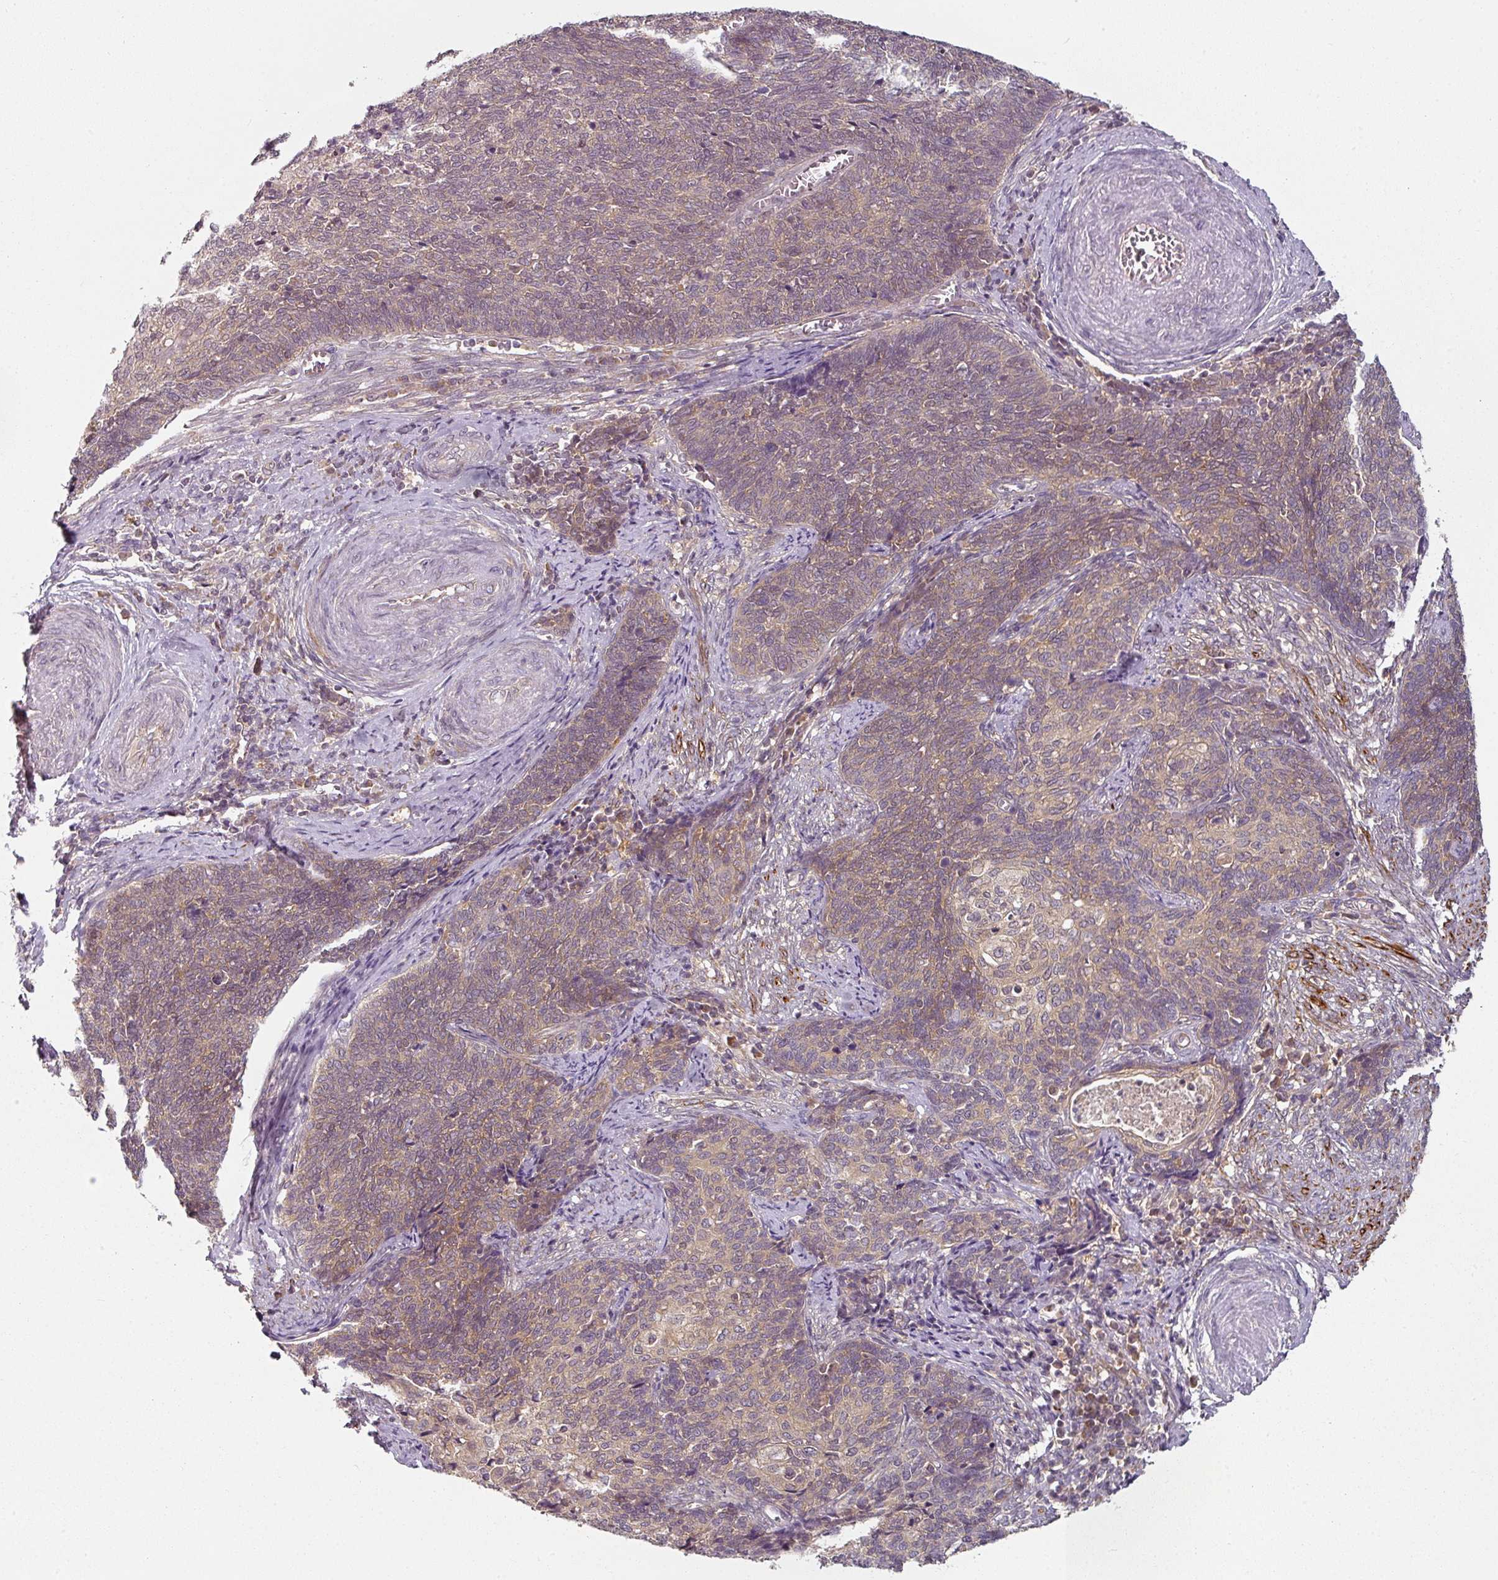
{"staining": {"intensity": "weak", "quantity": ">75%", "location": "cytoplasmic/membranous"}, "tissue": "cervical cancer", "cell_type": "Tumor cells", "image_type": "cancer", "snomed": [{"axis": "morphology", "description": "Squamous cell carcinoma, NOS"}, {"axis": "topography", "description": "Cervix"}], "caption": "Tumor cells reveal weak cytoplasmic/membranous staining in about >75% of cells in cervical cancer.", "gene": "MAP2K2", "patient": {"sex": "female", "age": 39}}